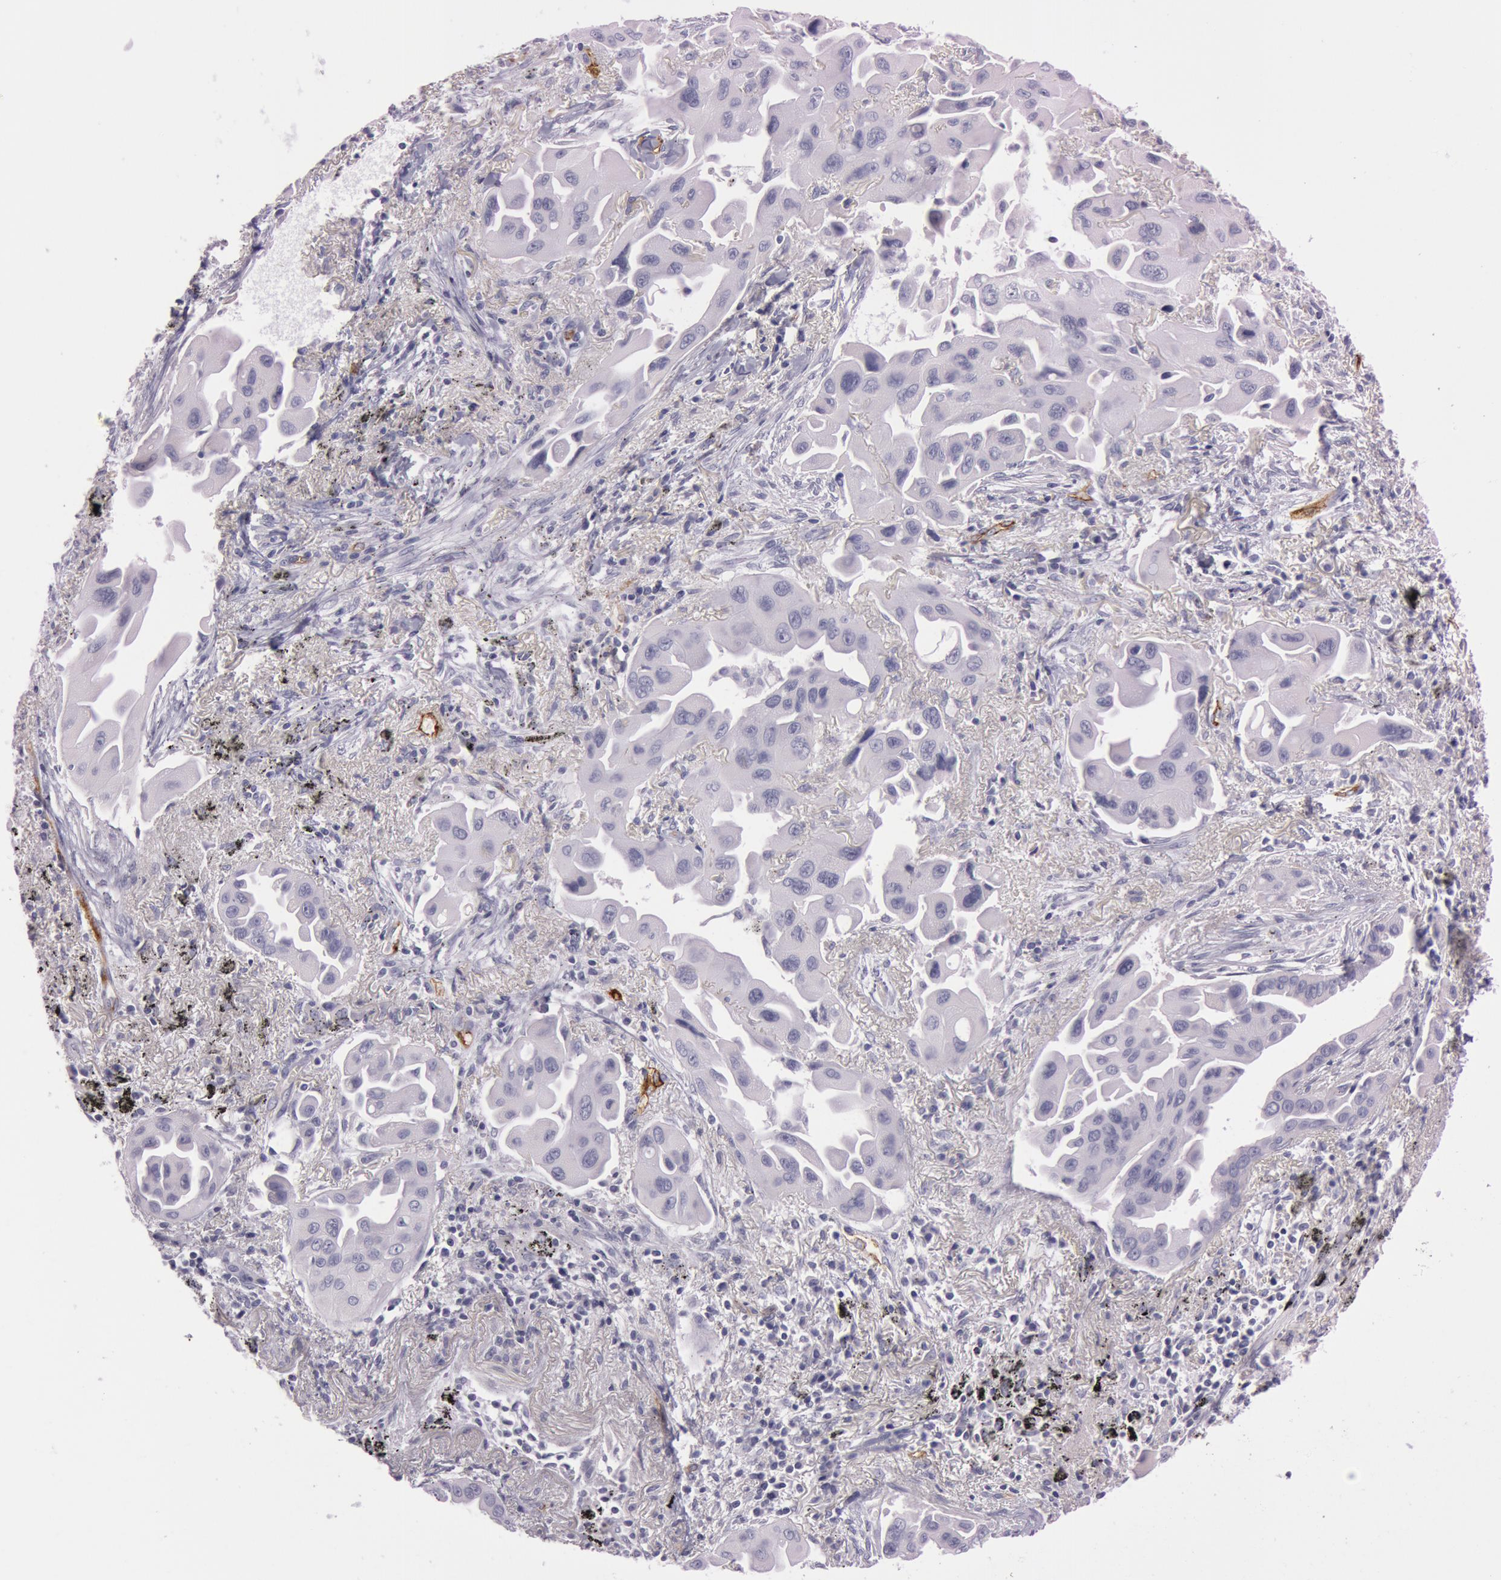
{"staining": {"intensity": "negative", "quantity": "none", "location": "none"}, "tissue": "lung cancer", "cell_type": "Tumor cells", "image_type": "cancer", "snomed": [{"axis": "morphology", "description": "Adenocarcinoma, NOS"}, {"axis": "topography", "description": "Lung"}], "caption": "Adenocarcinoma (lung) was stained to show a protein in brown. There is no significant expression in tumor cells.", "gene": "FOLH1", "patient": {"sex": "male", "age": 68}}